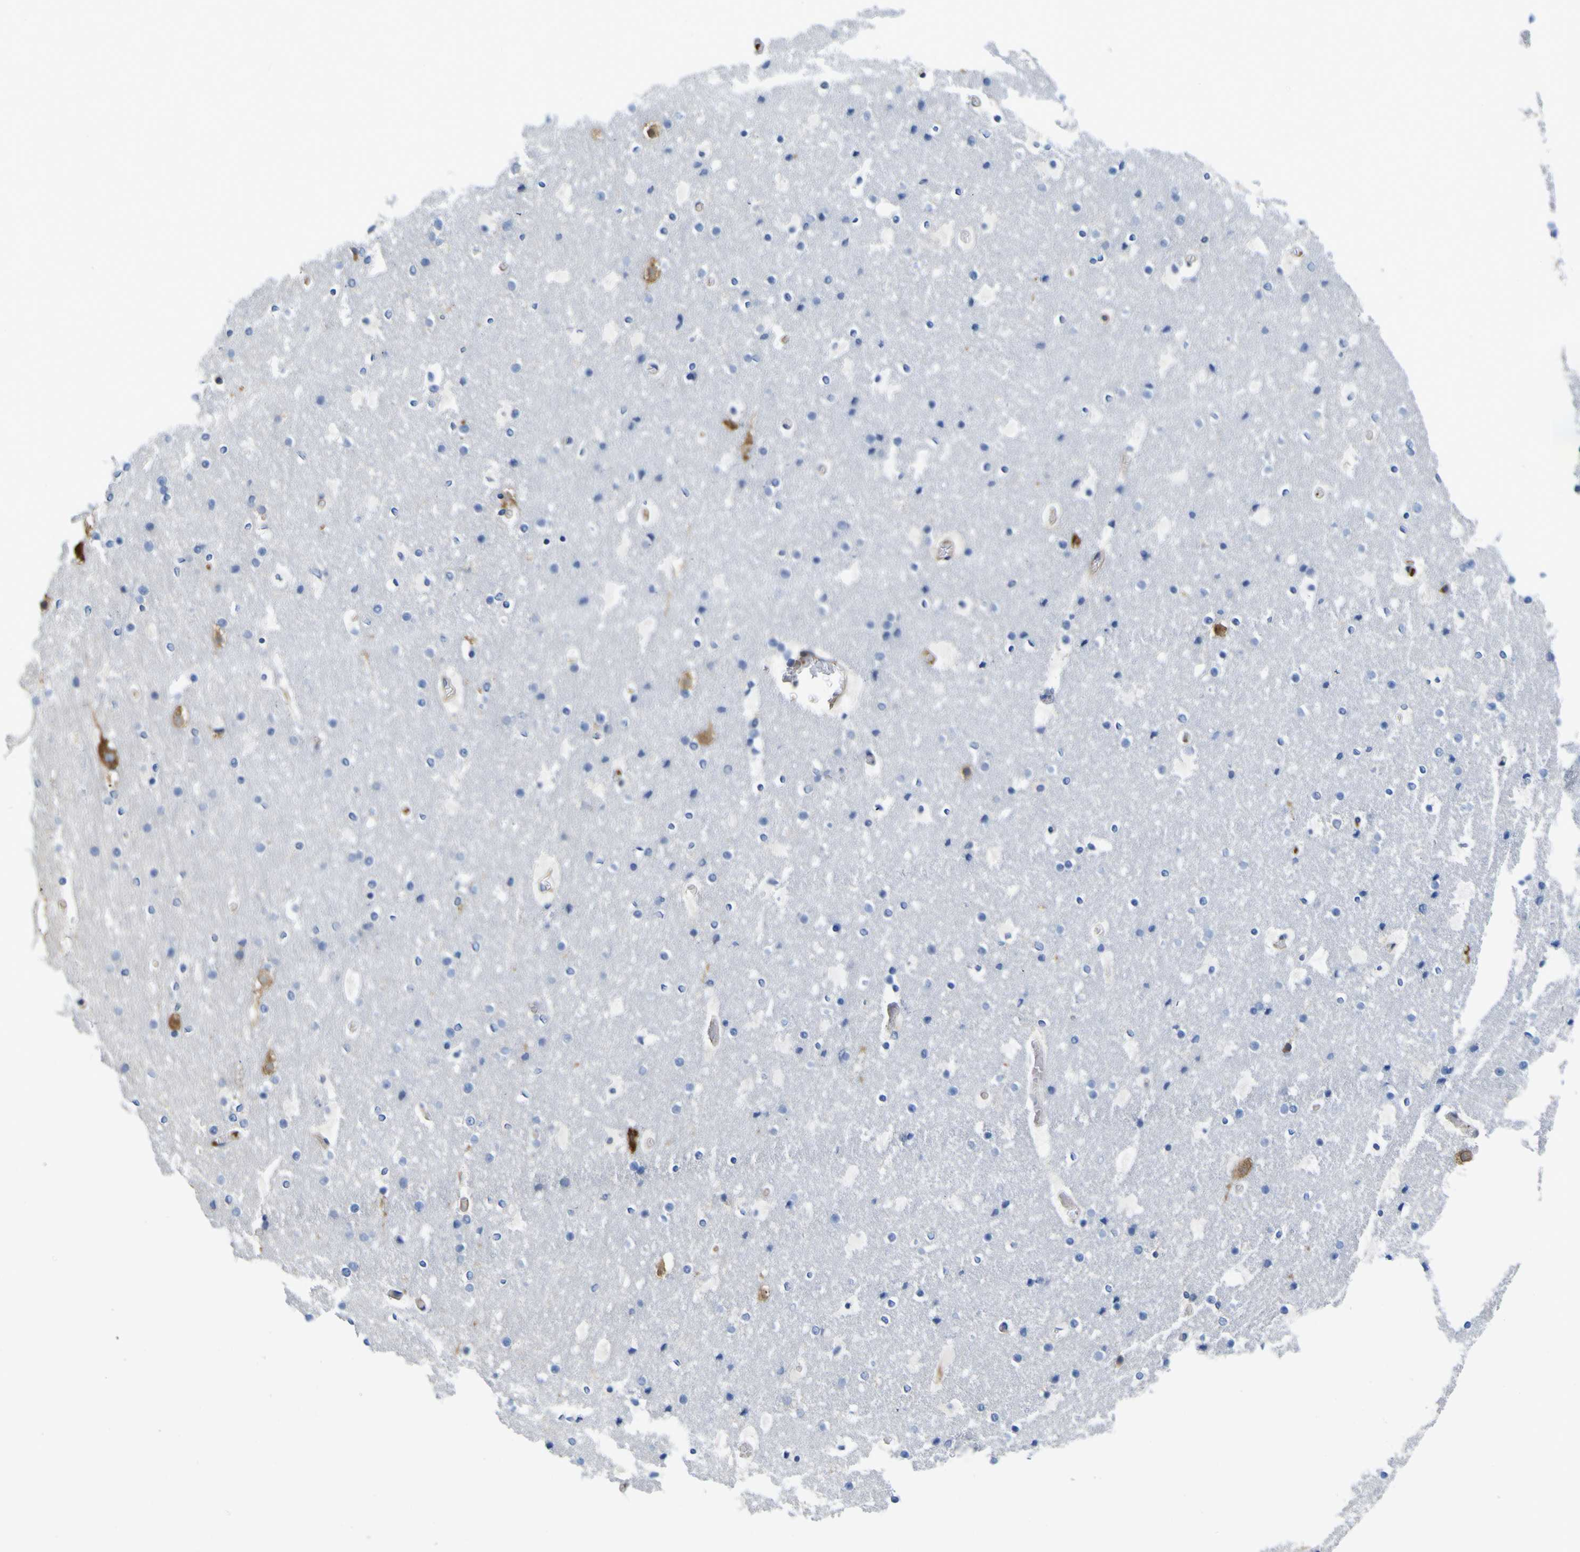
{"staining": {"intensity": "negative", "quantity": "none", "location": "none"}, "tissue": "cerebral cortex", "cell_type": "Endothelial cells", "image_type": "normal", "snomed": [{"axis": "morphology", "description": "Normal tissue, NOS"}, {"axis": "topography", "description": "Cerebral cortex"}], "caption": "Cerebral cortex stained for a protein using IHC shows no expression endothelial cells.", "gene": "MYEOV", "patient": {"sex": "male", "age": 57}}